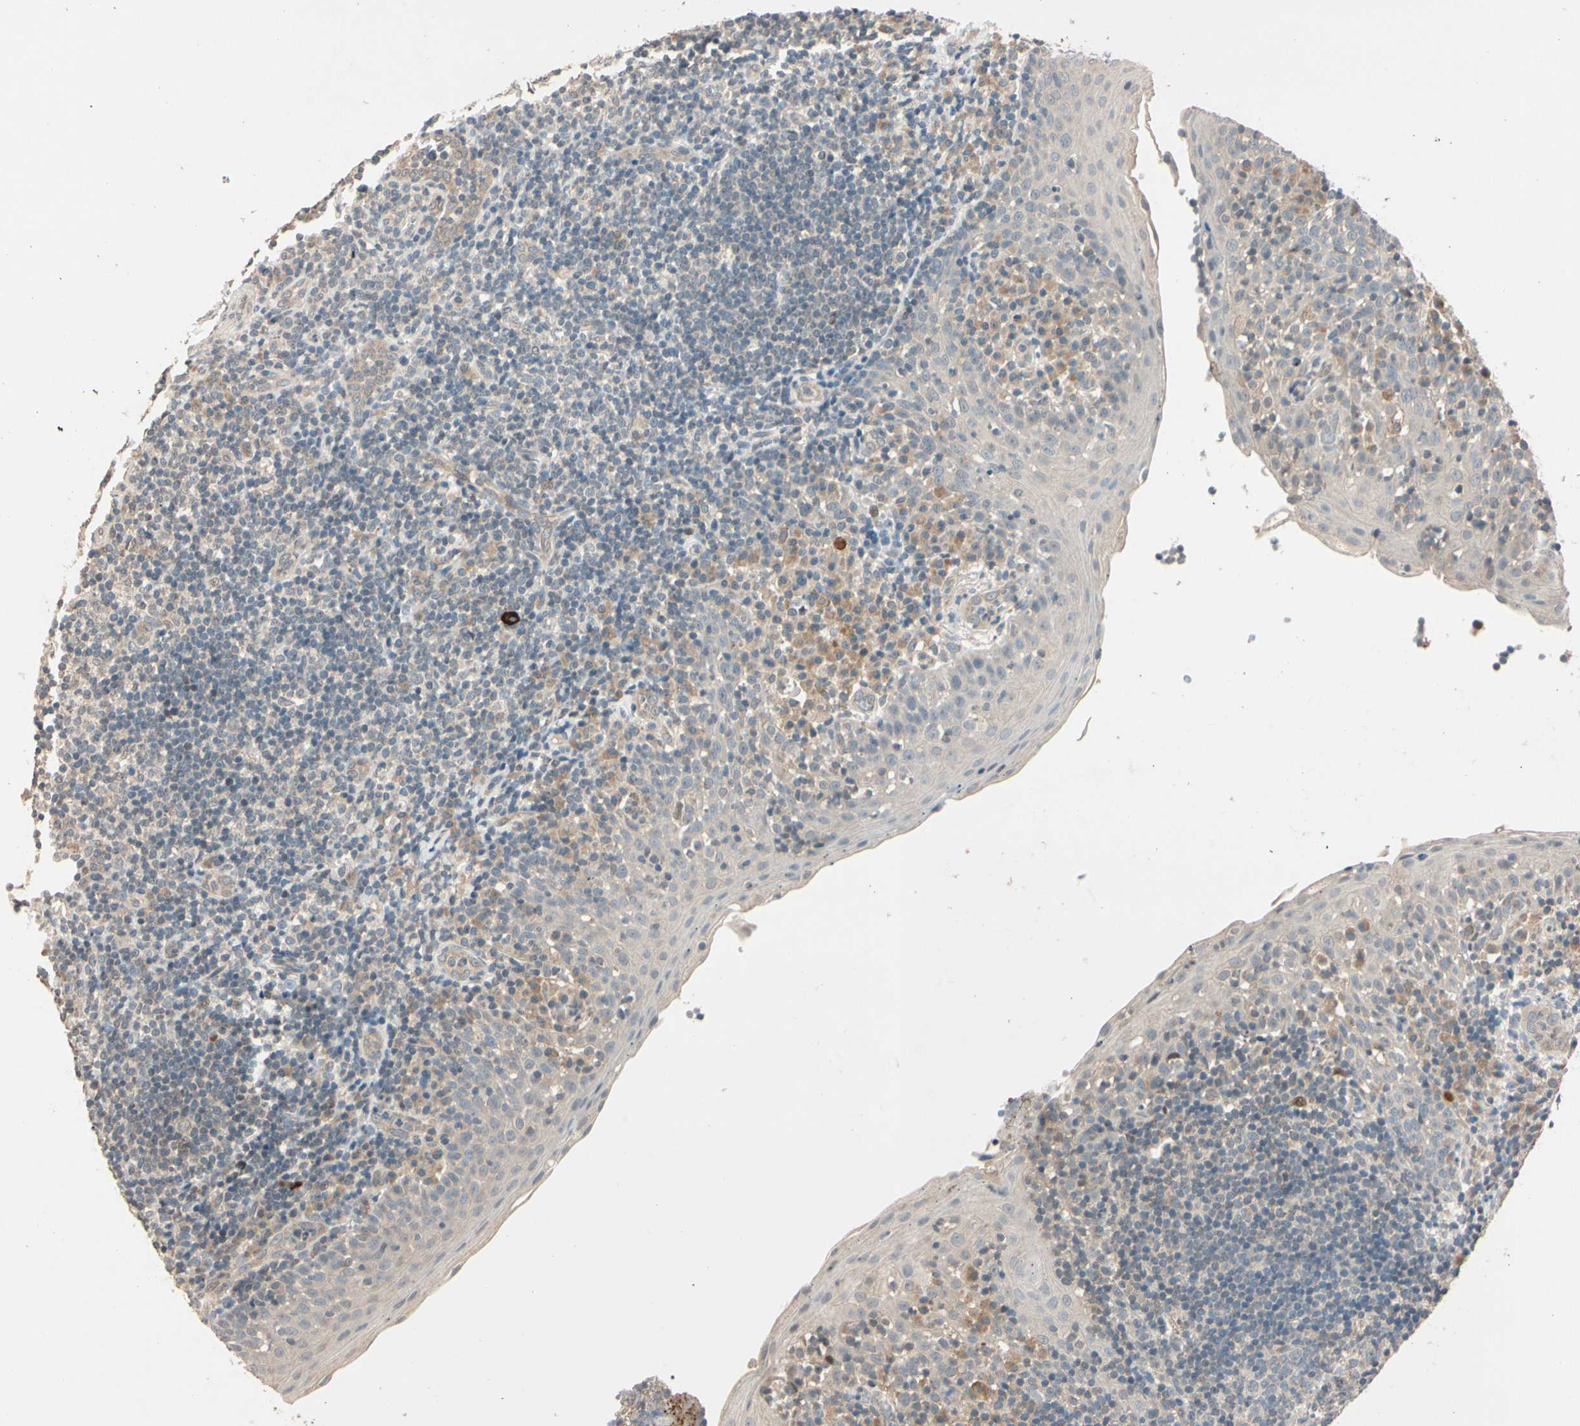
{"staining": {"intensity": "weak", "quantity": "25%-75%", "location": "cytoplasmic/membranous"}, "tissue": "tonsil", "cell_type": "Germinal center cells", "image_type": "normal", "snomed": [{"axis": "morphology", "description": "Normal tissue, NOS"}, {"axis": "topography", "description": "Tonsil"}], "caption": "IHC (DAB) staining of benign tonsil exhibits weak cytoplasmic/membranous protein expression in about 25%-75% of germinal center cells.", "gene": "ACSL5", "patient": {"sex": "female", "age": 40}}